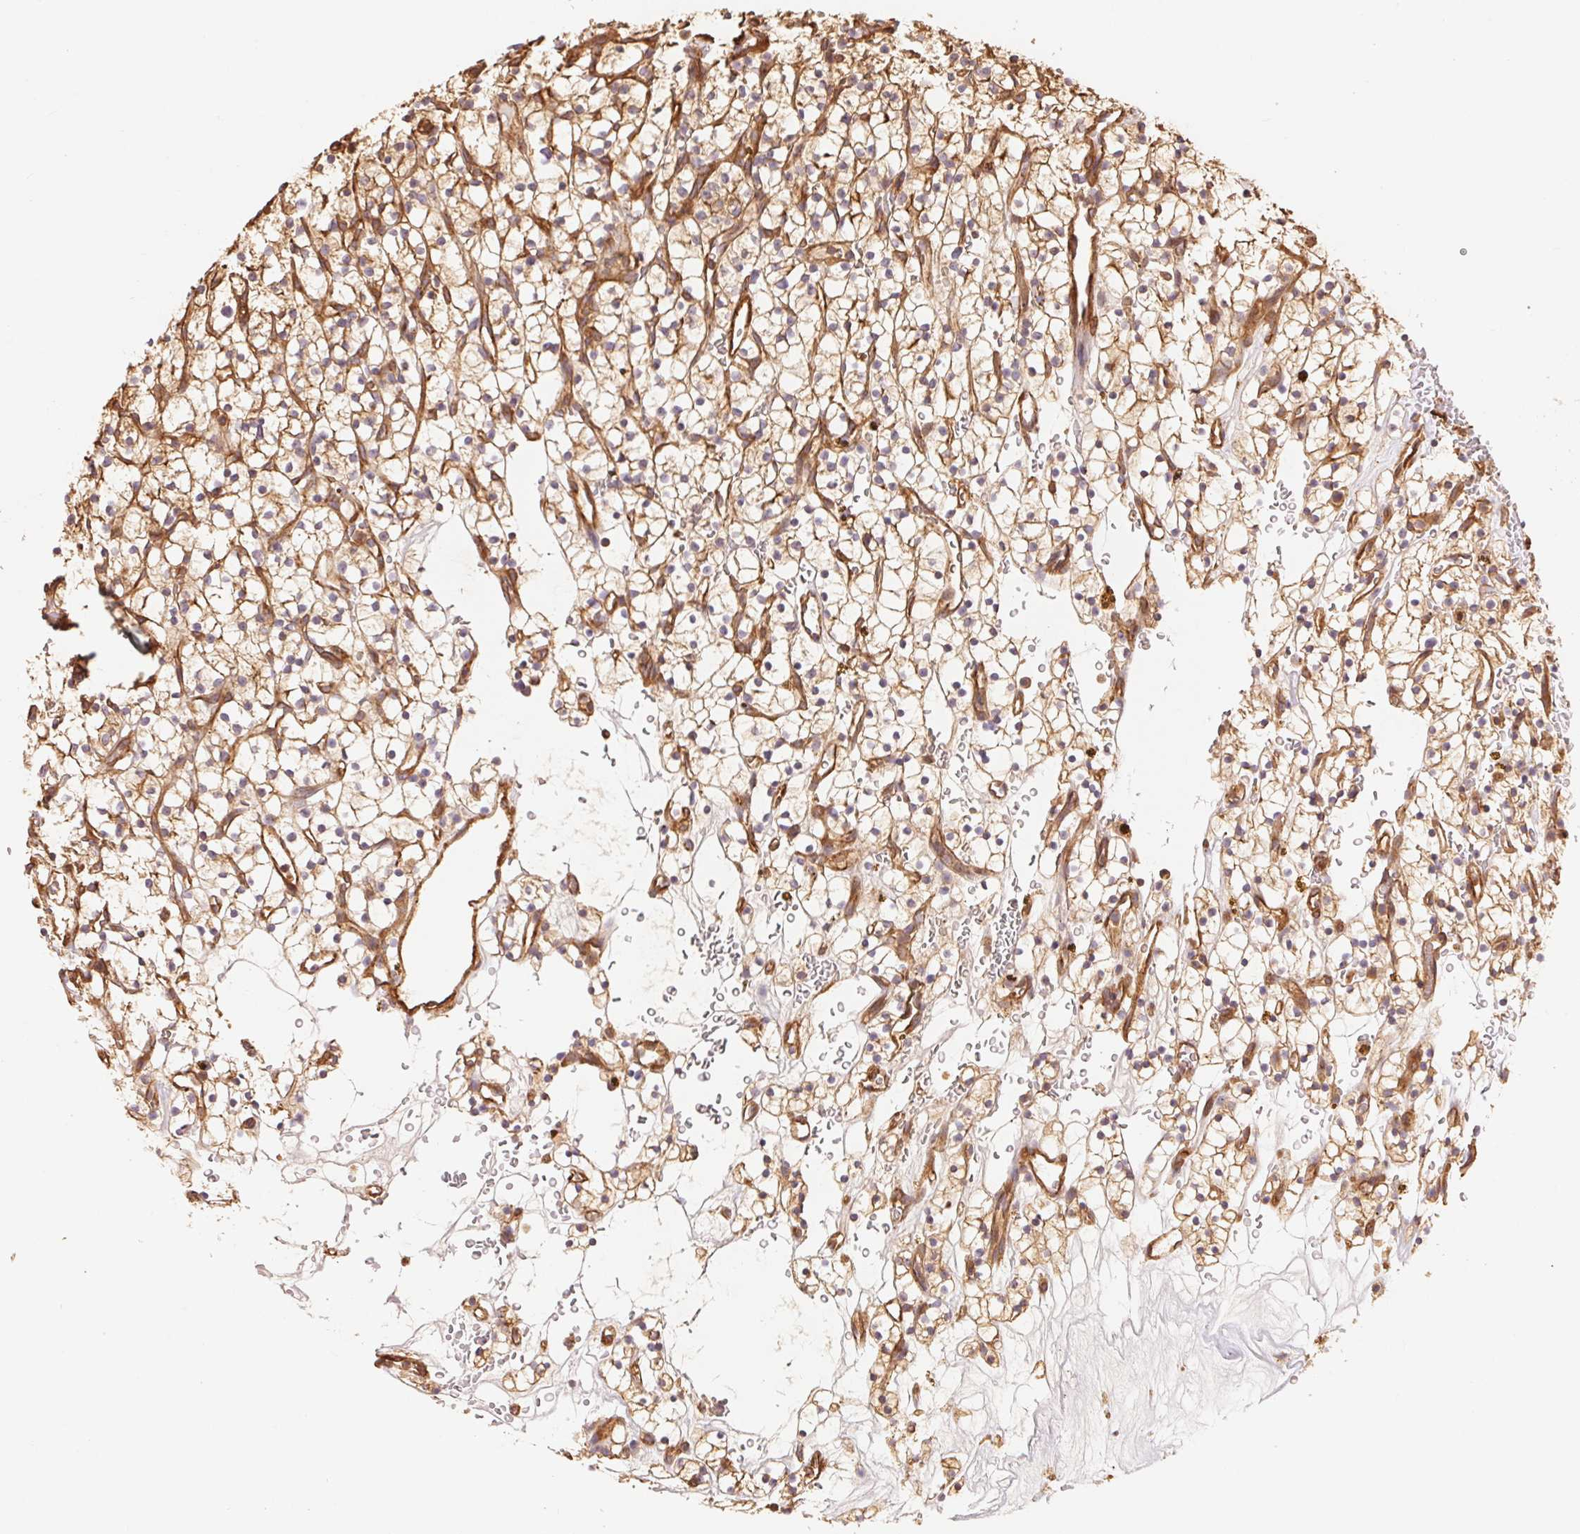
{"staining": {"intensity": "weak", "quantity": ">75%", "location": "cytoplasmic/membranous"}, "tissue": "renal cancer", "cell_type": "Tumor cells", "image_type": "cancer", "snomed": [{"axis": "morphology", "description": "Adenocarcinoma, NOS"}, {"axis": "topography", "description": "Kidney"}], "caption": "Immunohistochemistry staining of renal cancer, which reveals low levels of weak cytoplasmic/membranous expression in about >75% of tumor cells indicating weak cytoplasmic/membranous protein expression. The staining was performed using DAB (3,3'-diaminobenzidine) (brown) for protein detection and nuclei were counterstained in hematoxylin (blue).", "gene": "FRAS1", "patient": {"sex": "female", "age": 64}}